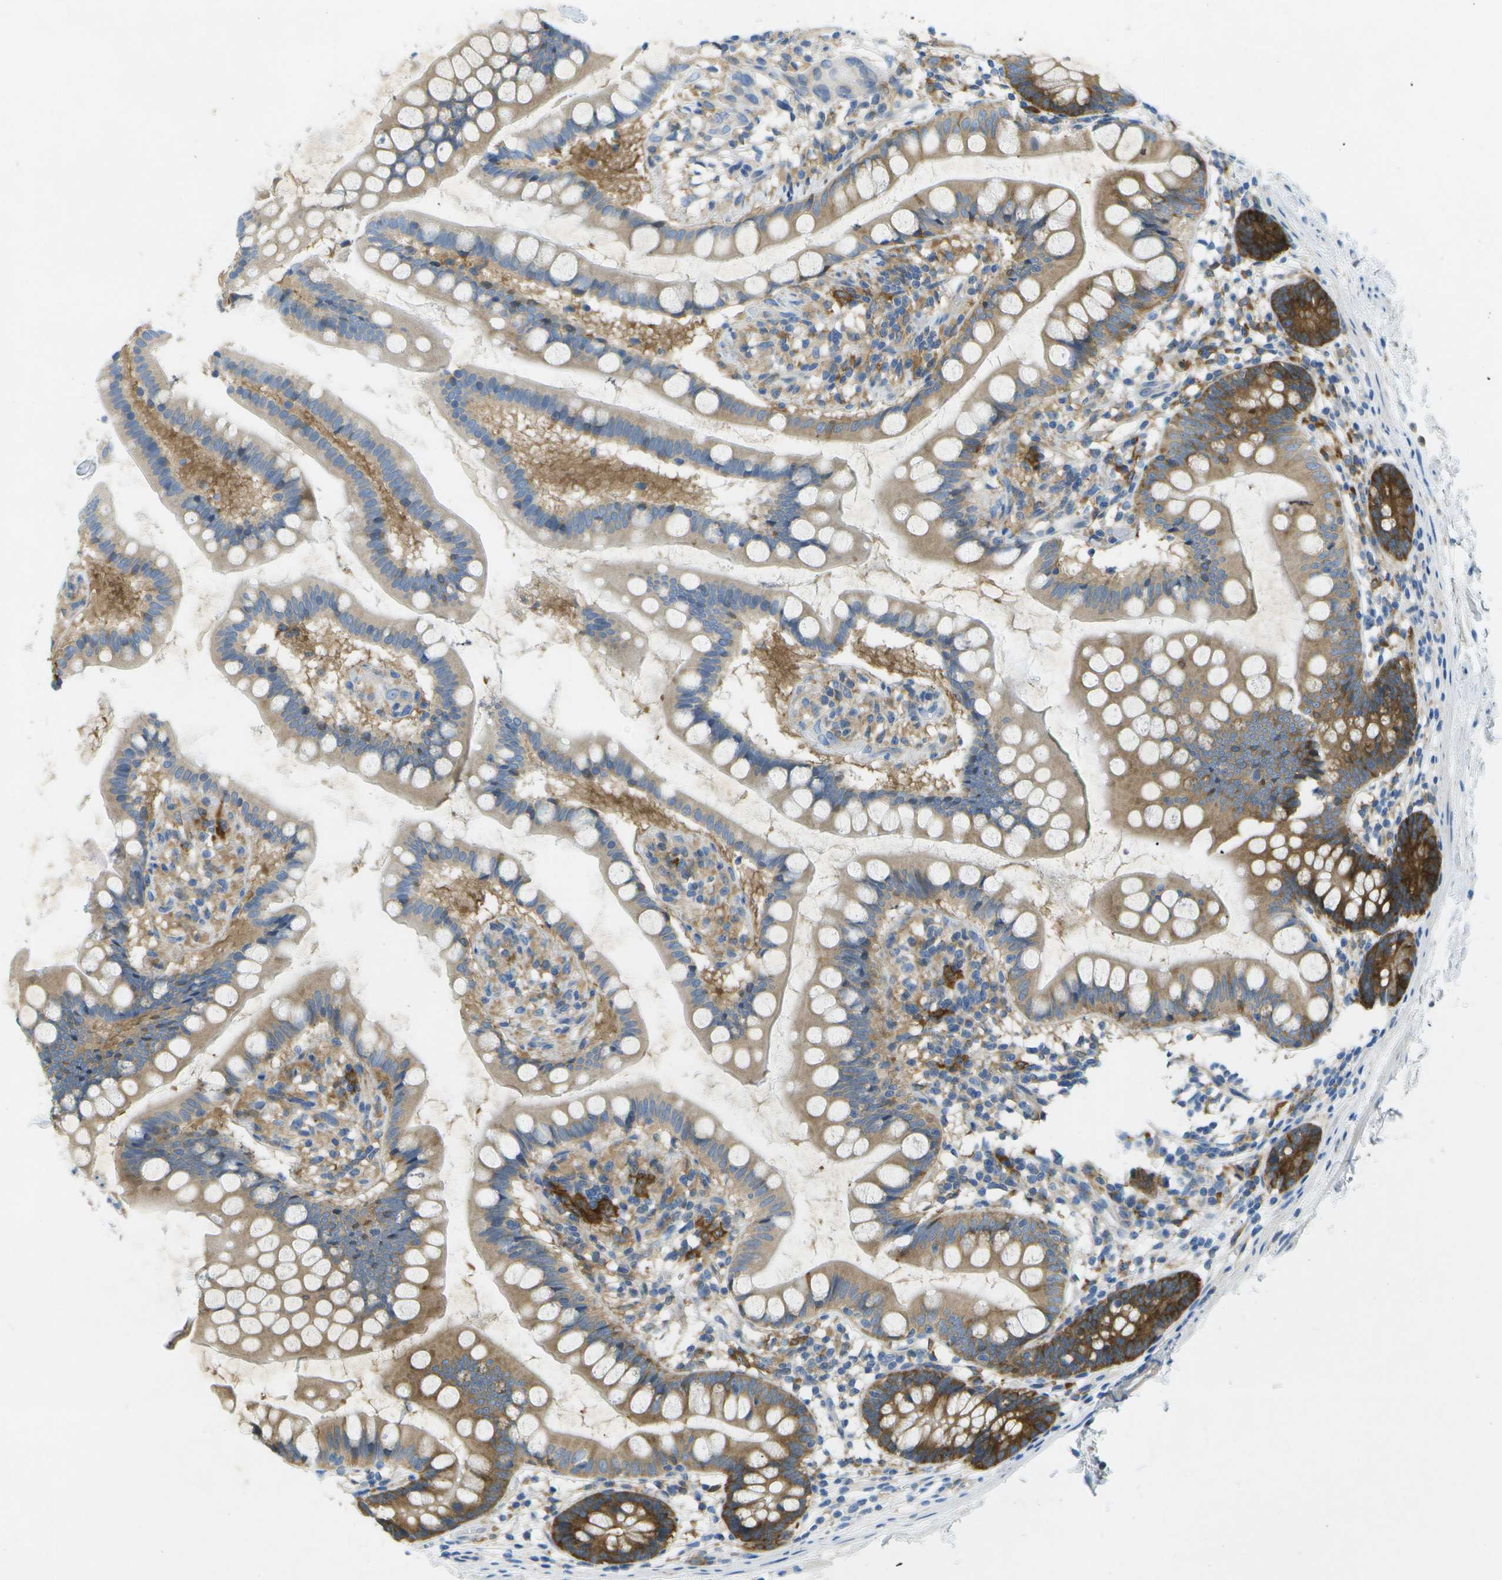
{"staining": {"intensity": "strong", "quantity": "25%-75%", "location": "cytoplasmic/membranous"}, "tissue": "small intestine", "cell_type": "Glandular cells", "image_type": "normal", "snomed": [{"axis": "morphology", "description": "Normal tissue, NOS"}, {"axis": "topography", "description": "Small intestine"}], "caption": "Immunohistochemical staining of benign small intestine exhibits high levels of strong cytoplasmic/membranous positivity in about 25%-75% of glandular cells.", "gene": "WNK2", "patient": {"sex": "female", "age": 84}}